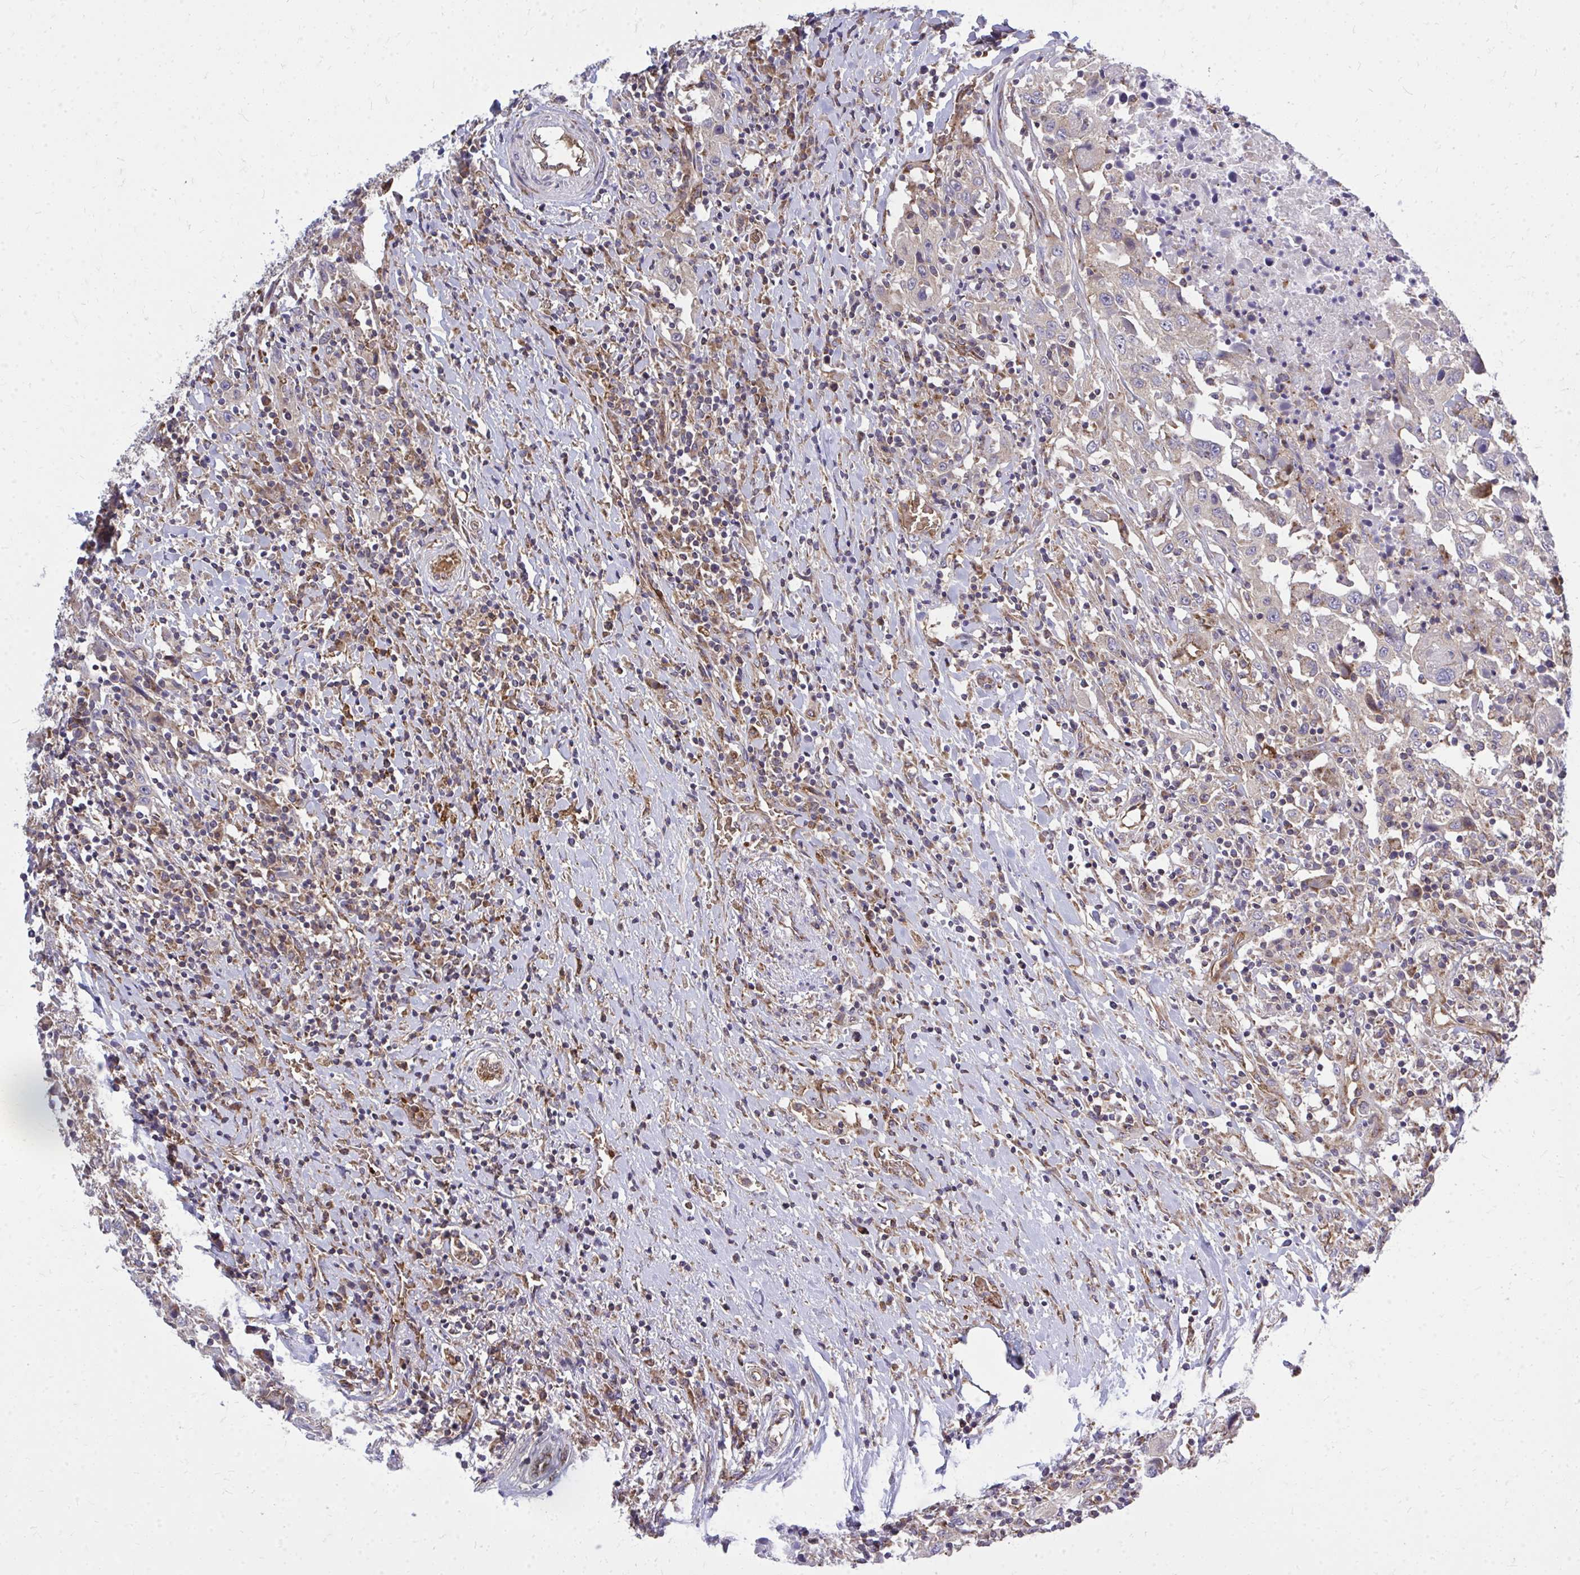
{"staining": {"intensity": "weak", "quantity": "25%-75%", "location": "cytoplasmic/membranous"}, "tissue": "urothelial cancer", "cell_type": "Tumor cells", "image_type": "cancer", "snomed": [{"axis": "morphology", "description": "Urothelial carcinoma, High grade"}, {"axis": "topography", "description": "Urinary bladder"}], "caption": "A brown stain shows weak cytoplasmic/membranous expression of a protein in urothelial carcinoma (high-grade) tumor cells.", "gene": "PDK4", "patient": {"sex": "male", "age": 61}}